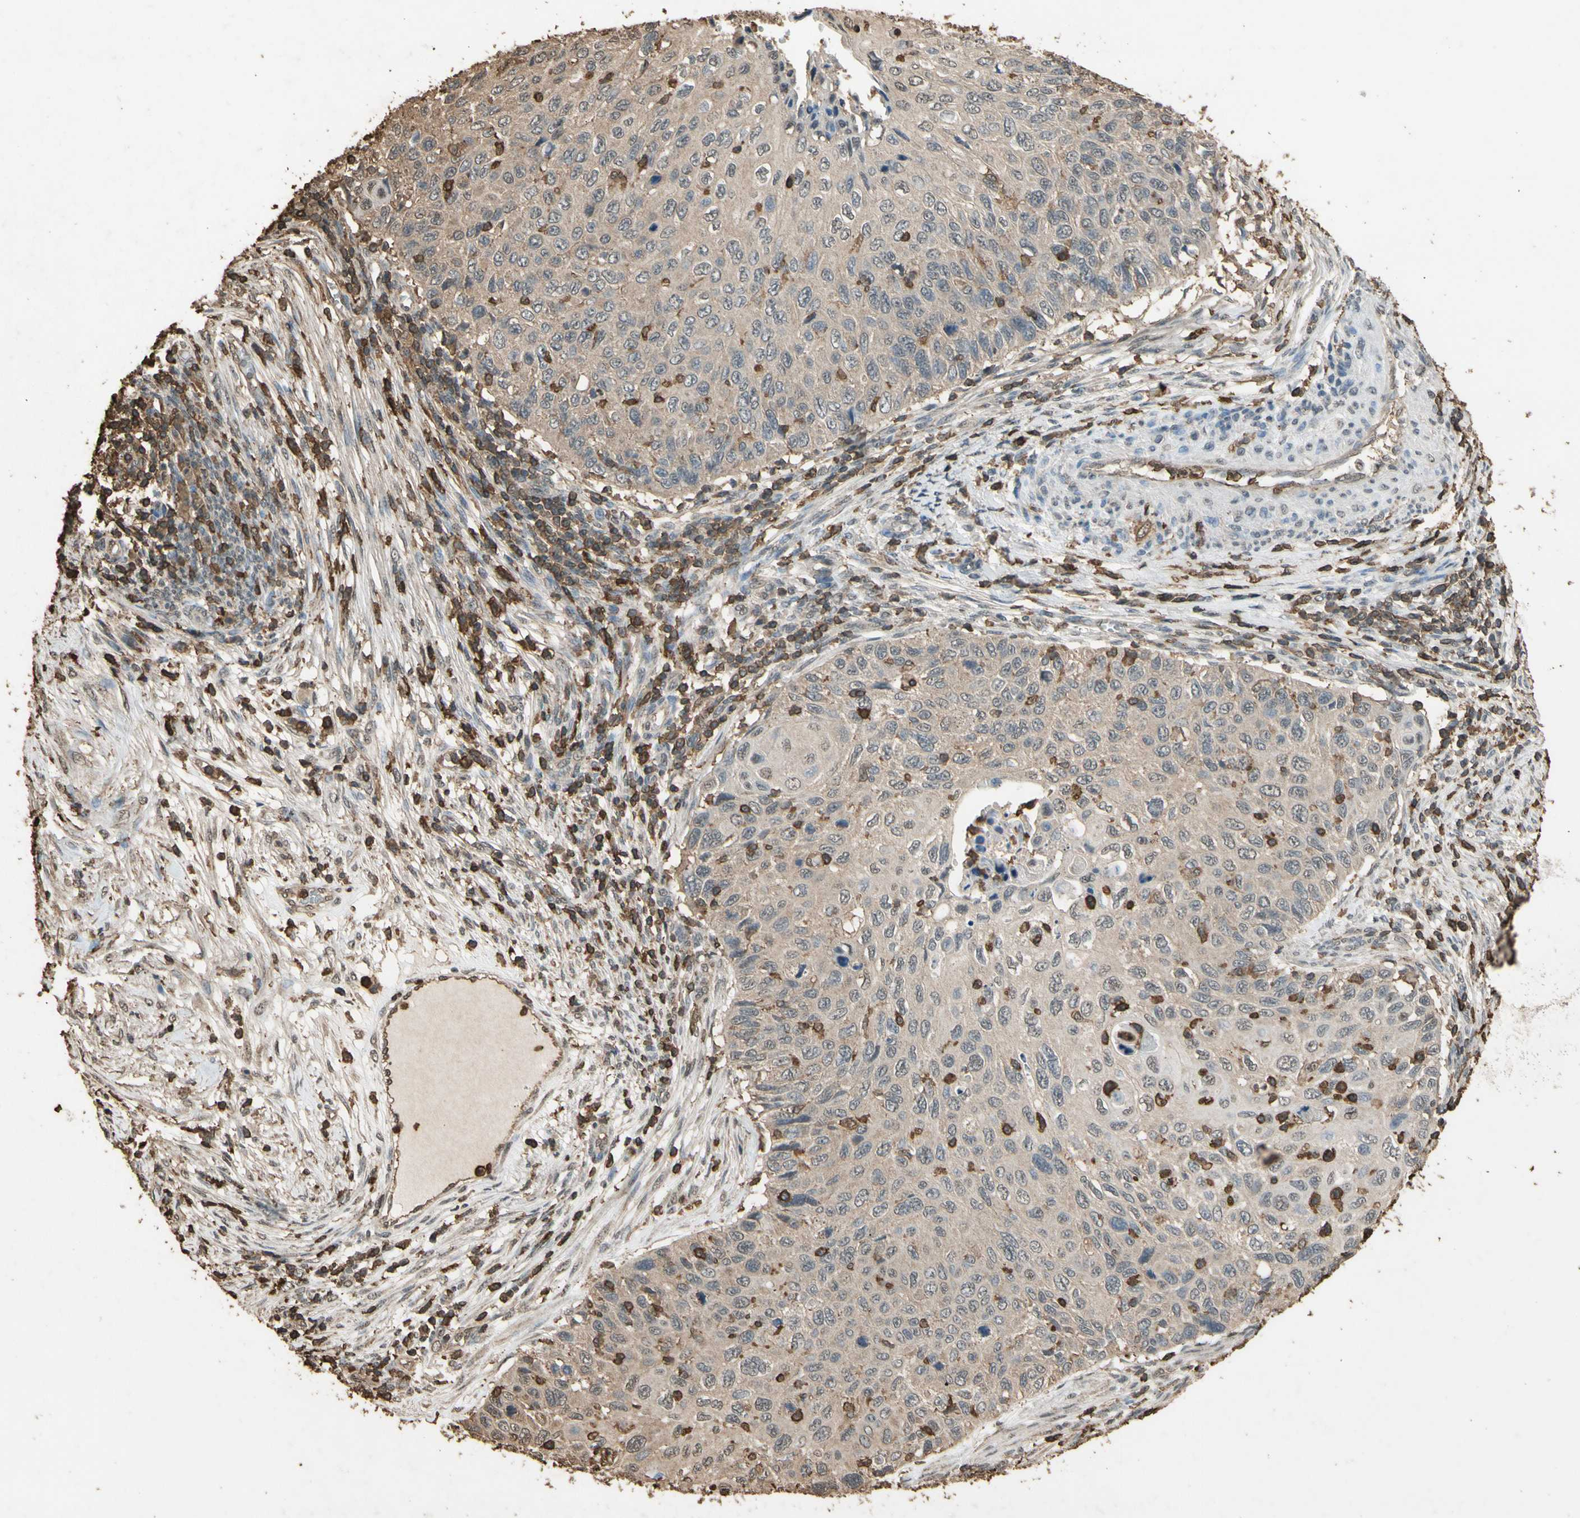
{"staining": {"intensity": "weak", "quantity": ">75%", "location": "cytoplasmic/membranous"}, "tissue": "cervical cancer", "cell_type": "Tumor cells", "image_type": "cancer", "snomed": [{"axis": "morphology", "description": "Squamous cell carcinoma, NOS"}, {"axis": "topography", "description": "Cervix"}], "caption": "Human cervical cancer stained with a brown dye reveals weak cytoplasmic/membranous positive positivity in approximately >75% of tumor cells.", "gene": "TNFSF13B", "patient": {"sex": "female", "age": 70}}